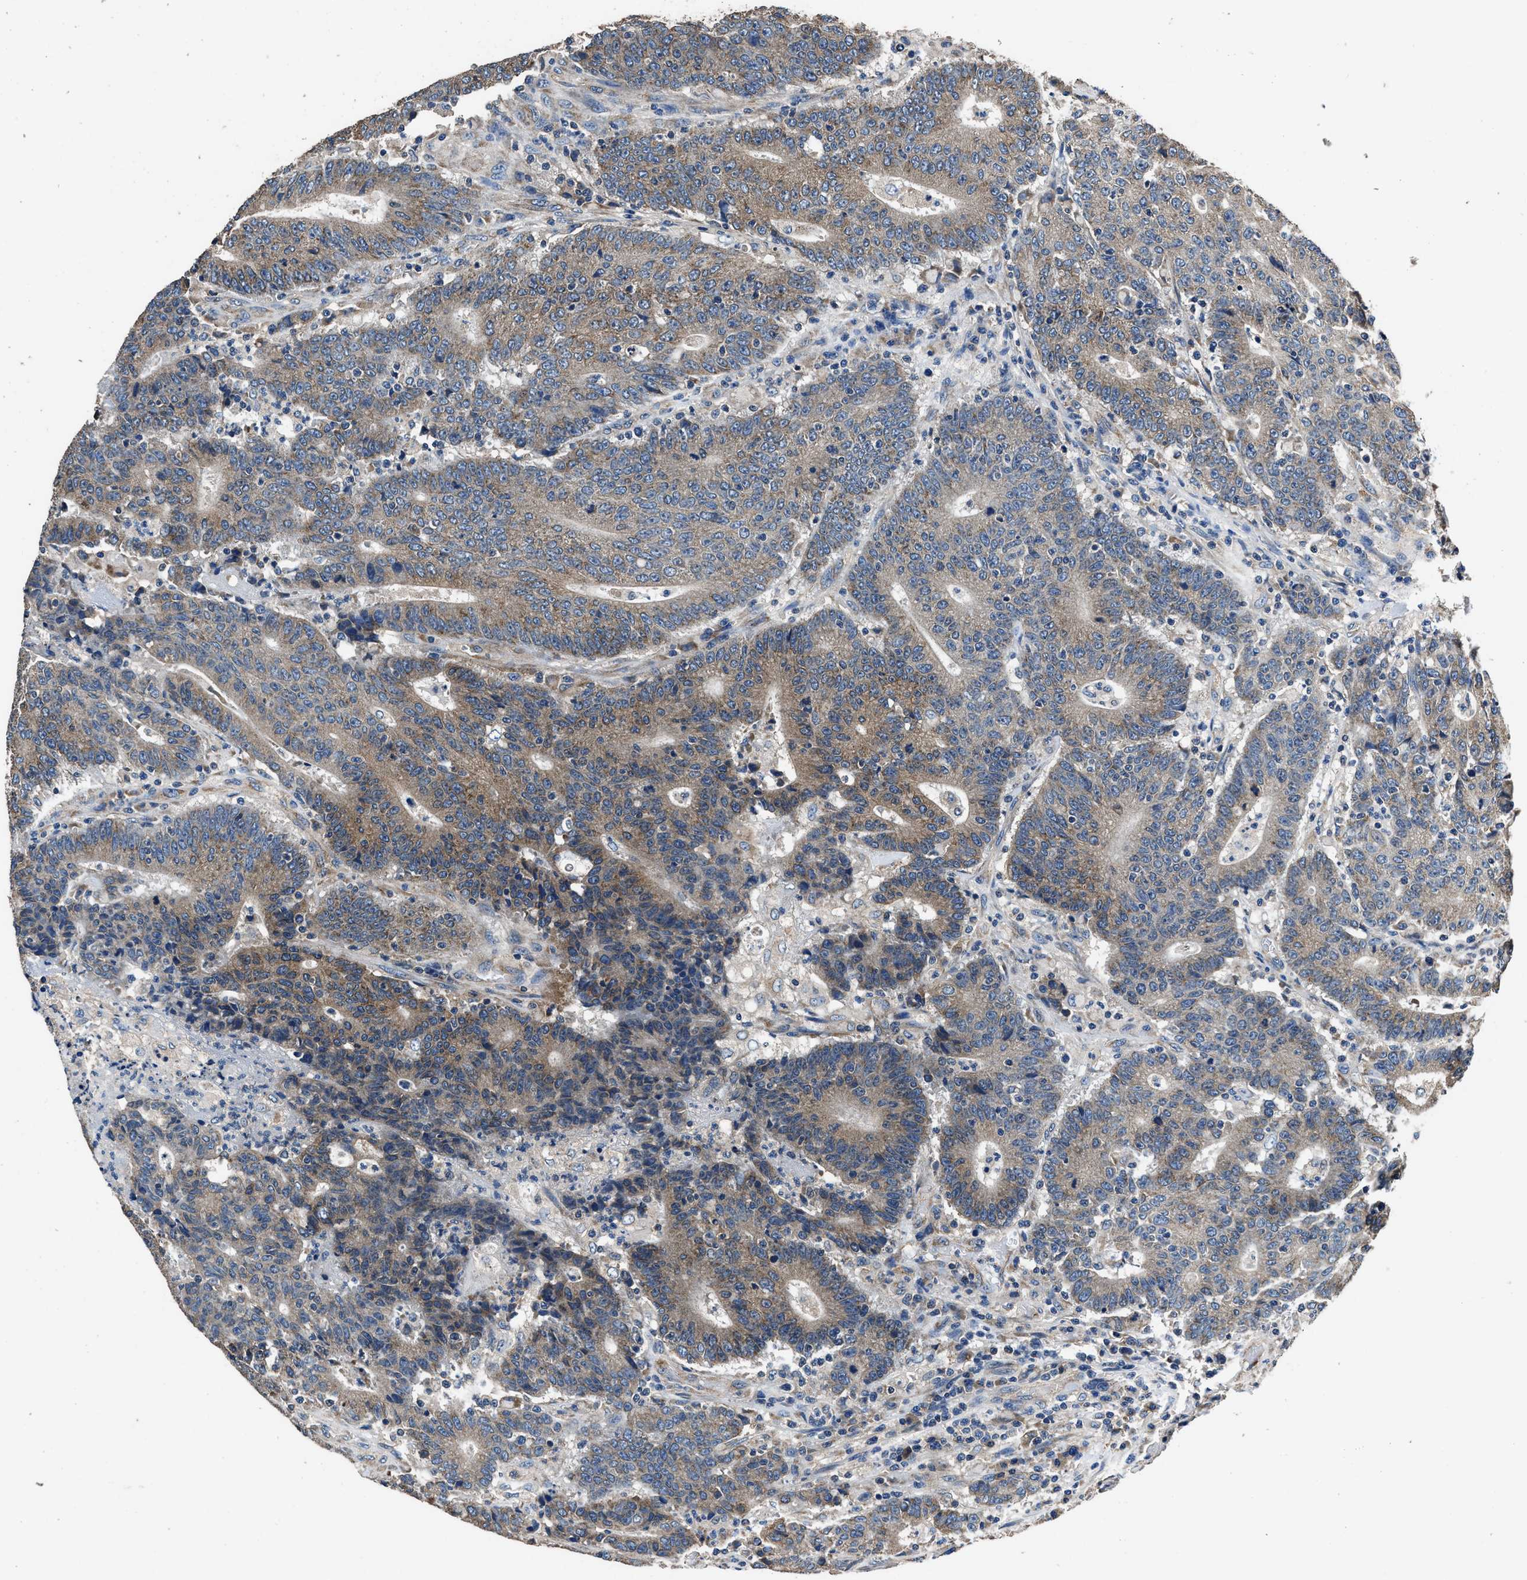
{"staining": {"intensity": "moderate", "quantity": ">75%", "location": "cytoplasmic/membranous"}, "tissue": "colorectal cancer", "cell_type": "Tumor cells", "image_type": "cancer", "snomed": [{"axis": "morphology", "description": "Normal tissue, NOS"}, {"axis": "morphology", "description": "Adenocarcinoma, NOS"}, {"axis": "topography", "description": "Colon"}], "caption": "Colorectal cancer stained with a brown dye reveals moderate cytoplasmic/membranous positive positivity in approximately >75% of tumor cells.", "gene": "DHRS7B", "patient": {"sex": "female", "age": 75}}